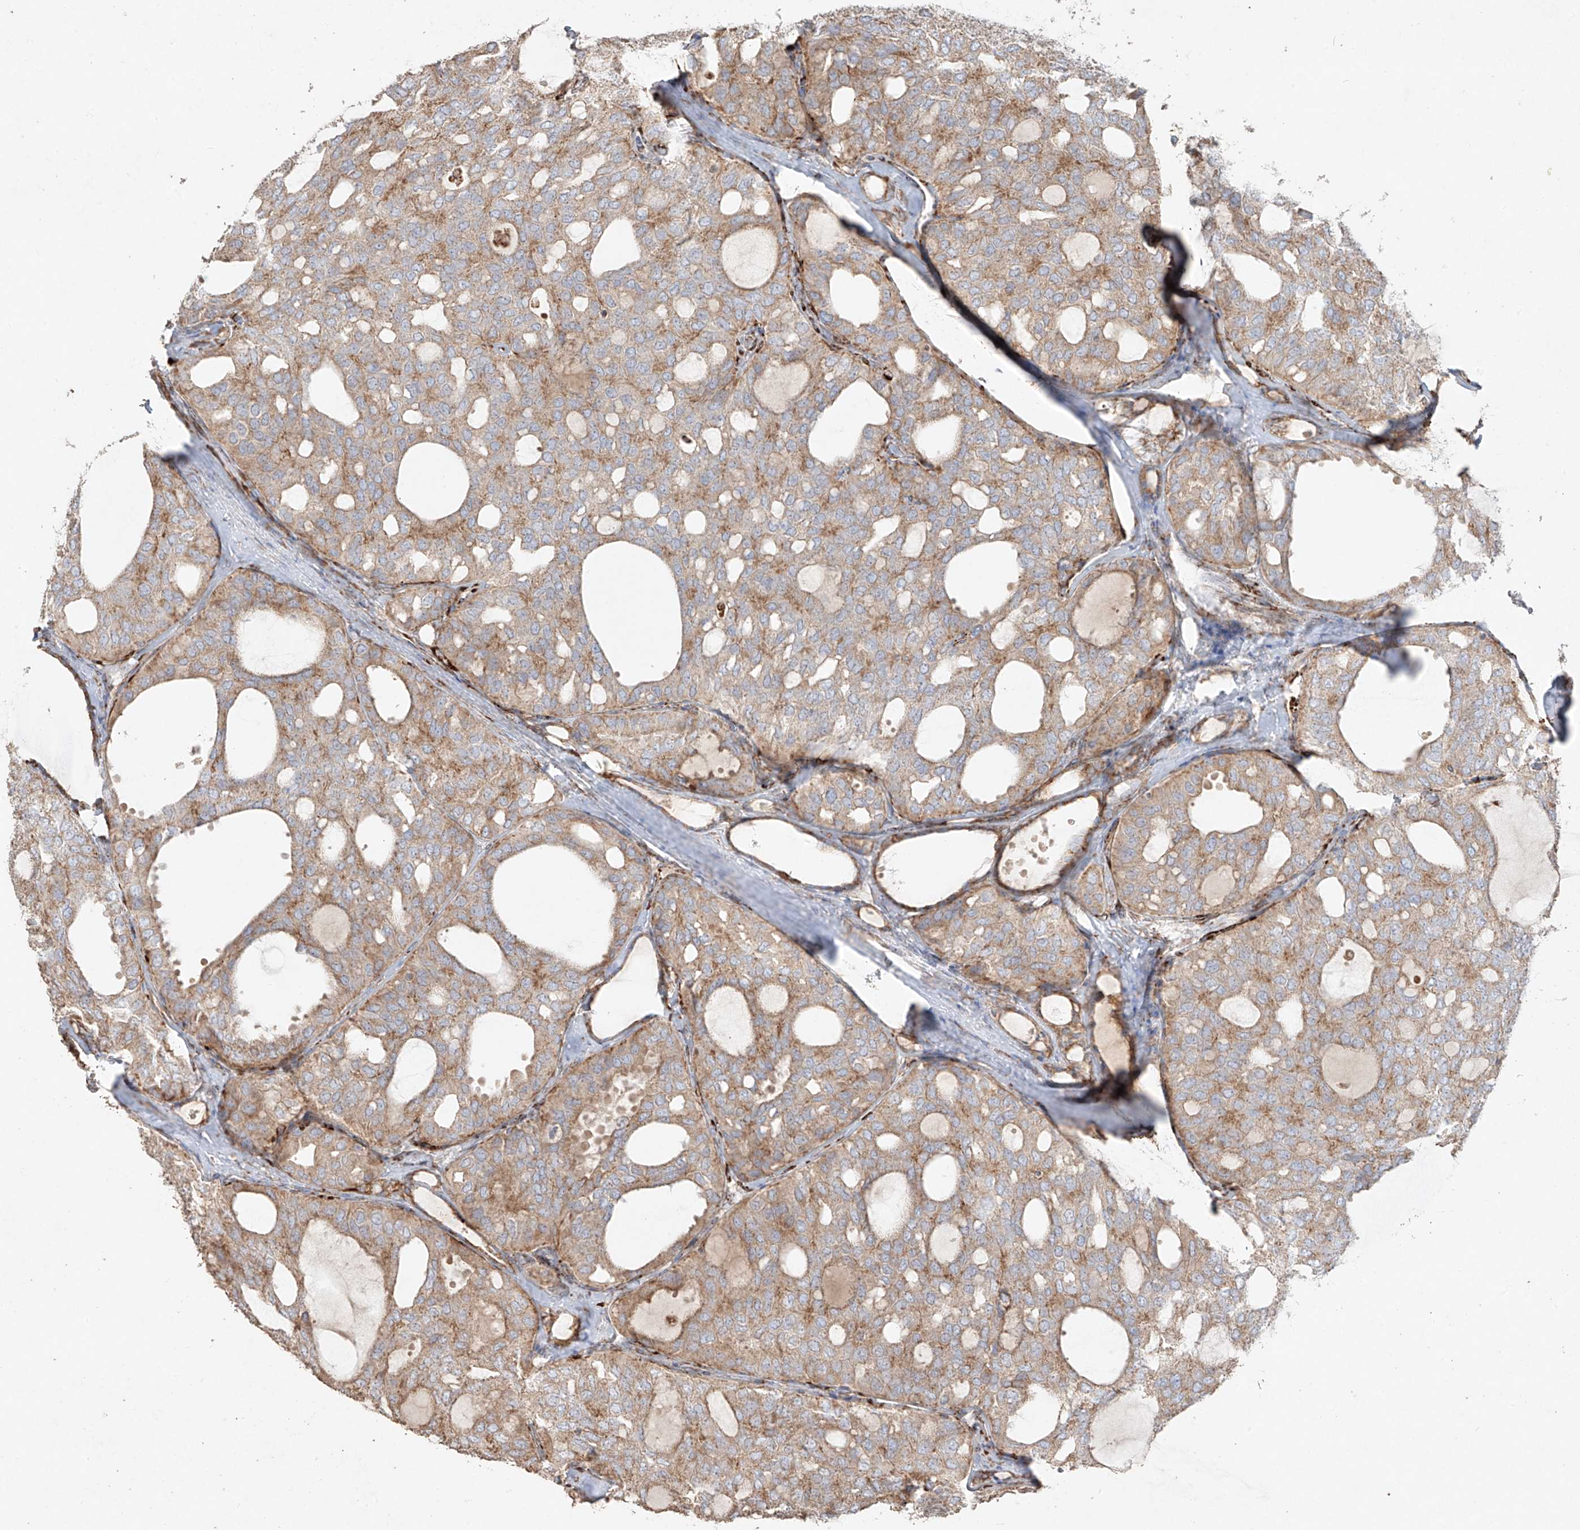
{"staining": {"intensity": "moderate", "quantity": ">75%", "location": "cytoplasmic/membranous"}, "tissue": "thyroid cancer", "cell_type": "Tumor cells", "image_type": "cancer", "snomed": [{"axis": "morphology", "description": "Follicular adenoma carcinoma, NOS"}, {"axis": "topography", "description": "Thyroid gland"}], "caption": "DAB immunohistochemical staining of human thyroid follicular adenoma carcinoma shows moderate cytoplasmic/membranous protein expression in about >75% of tumor cells.", "gene": "COLGALT2", "patient": {"sex": "male", "age": 75}}